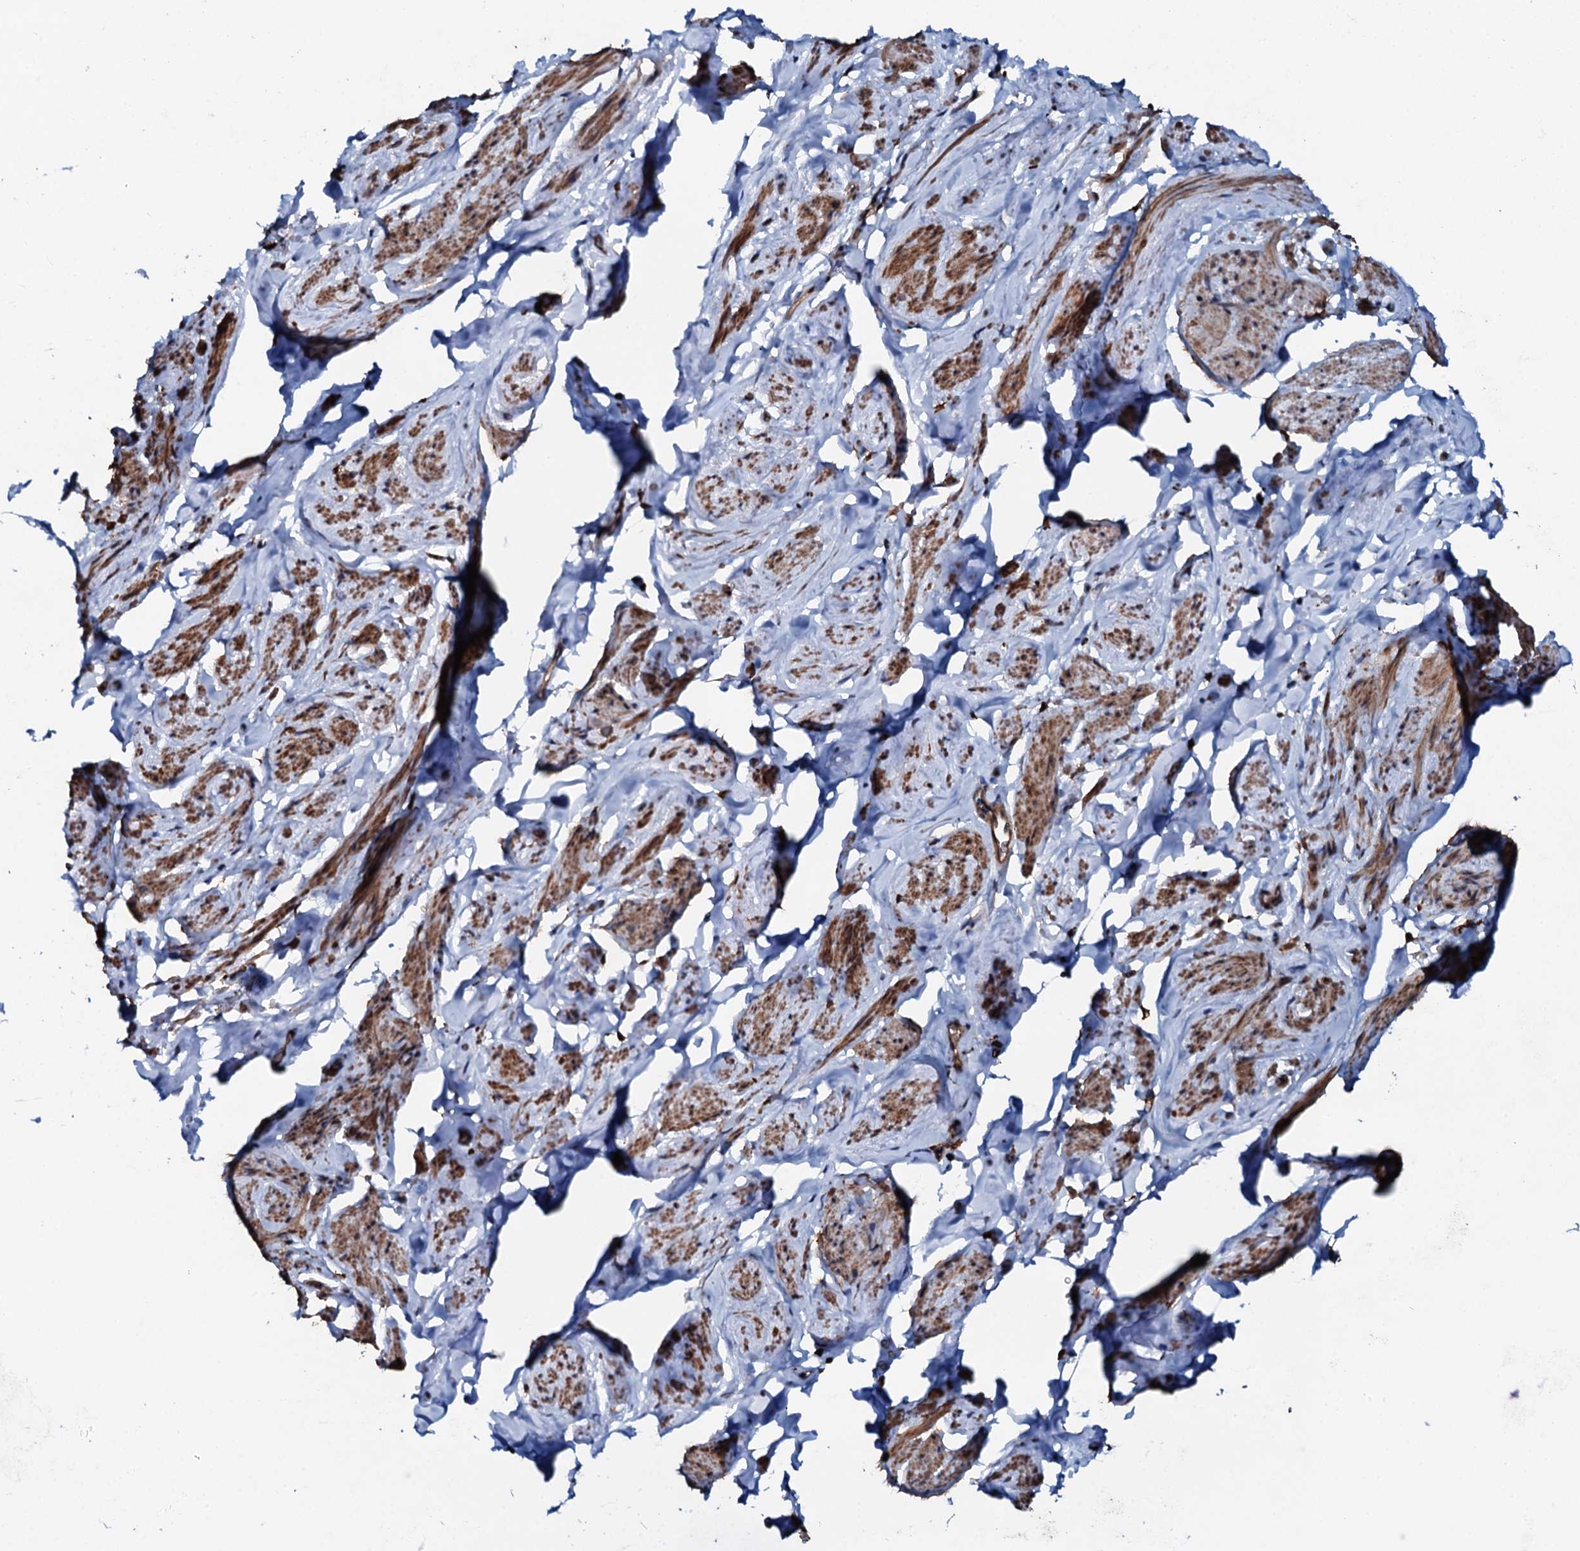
{"staining": {"intensity": "moderate", "quantity": "25%-75%", "location": "cytoplasmic/membranous"}, "tissue": "smooth muscle", "cell_type": "Smooth muscle cells", "image_type": "normal", "snomed": [{"axis": "morphology", "description": "Normal tissue, NOS"}, {"axis": "topography", "description": "Smooth muscle"}, {"axis": "topography", "description": "Peripheral nerve tissue"}], "caption": "A high-resolution photomicrograph shows immunohistochemistry staining of normal smooth muscle, which displays moderate cytoplasmic/membranous expression in approximately 25%-75% of smooth muscle cells.", "gene": "VAMP8", "patient": {"sex": "male", "age": 69}}